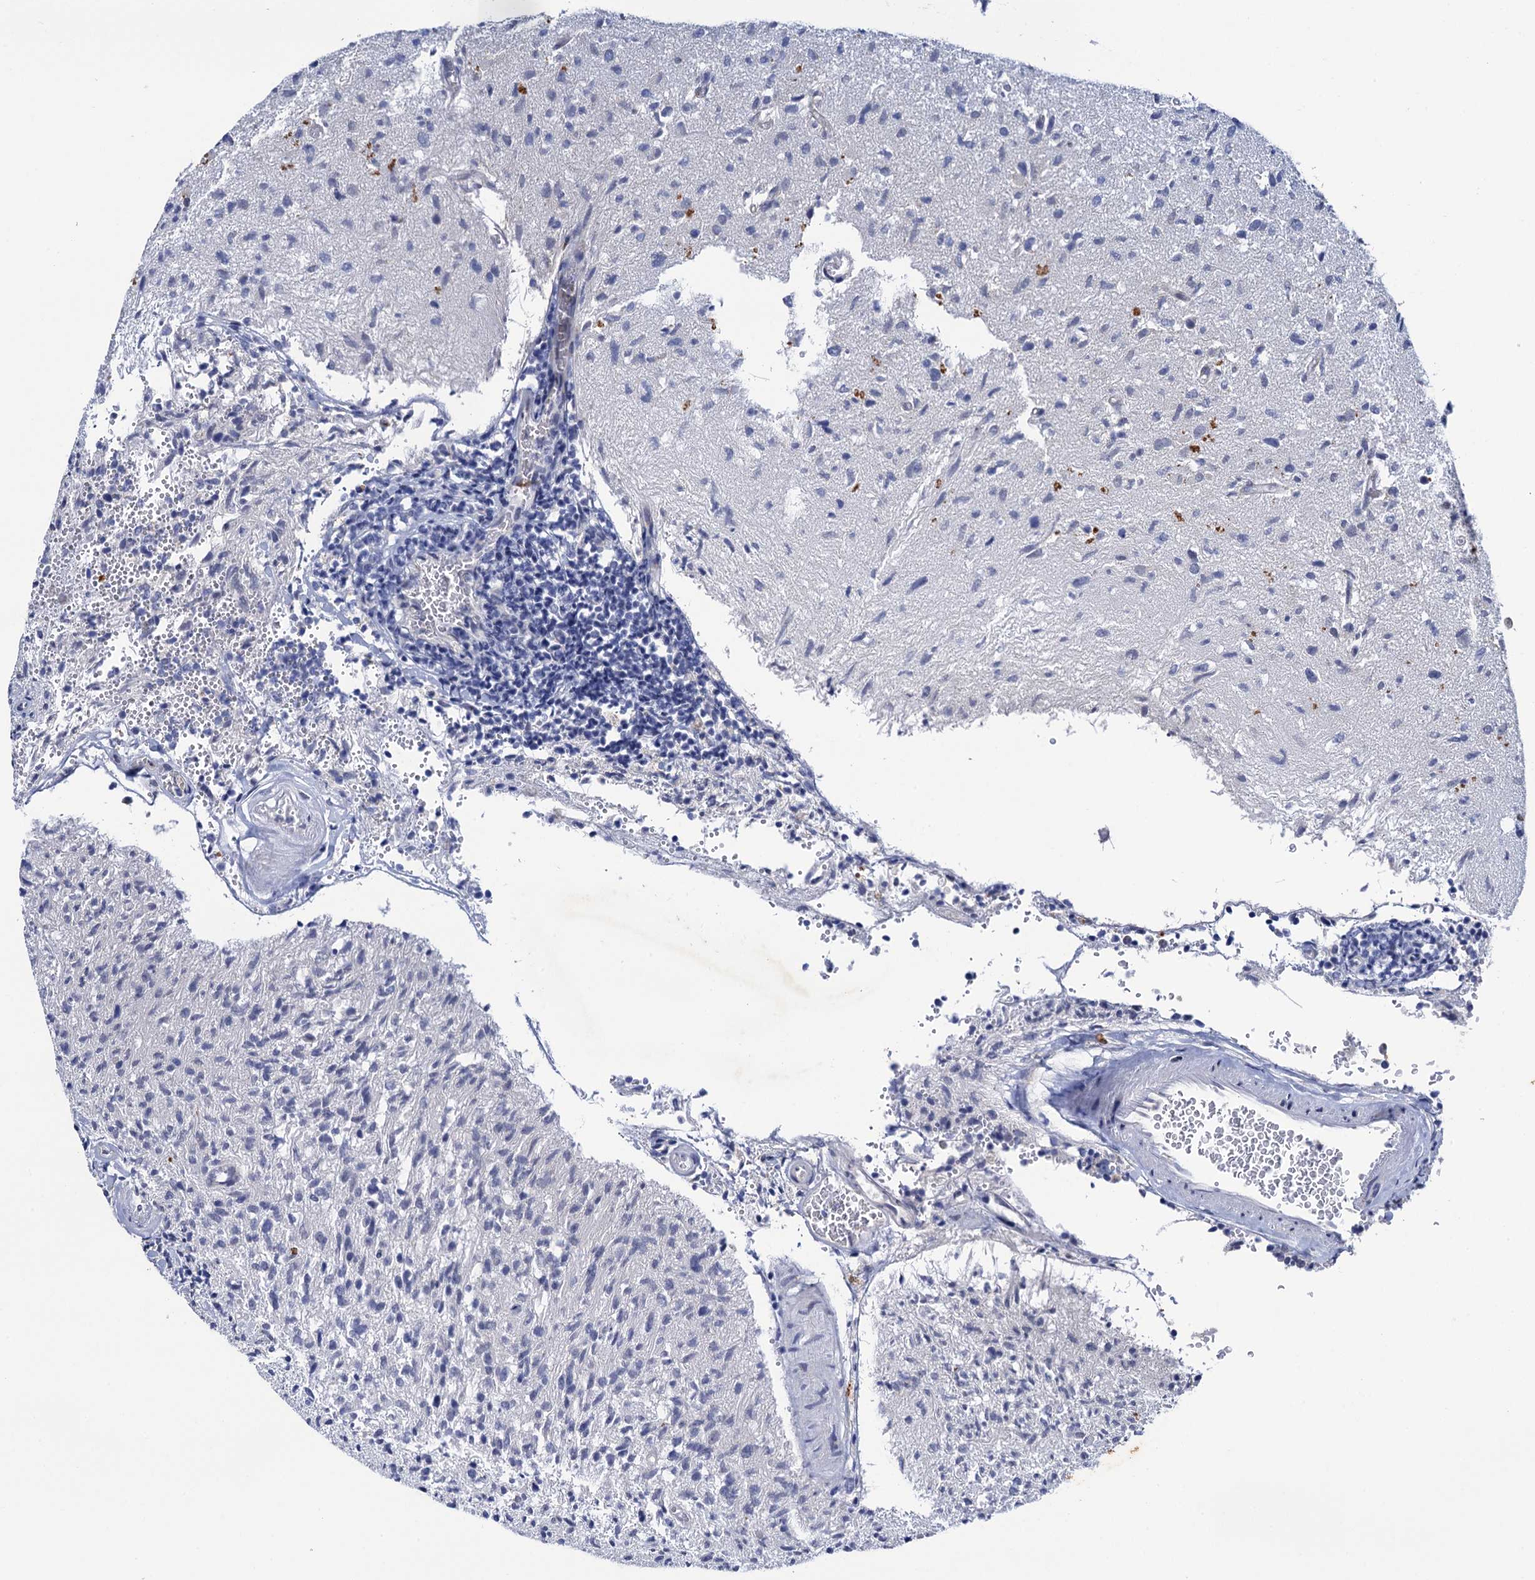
{"staining": {"intensity": "negative", "quantity": "none", "location": "none"}, "tissue": "glioma", "cell_type": "Tumor cells", "image_type": "cancer", "snomed": [{"axis": "morphology", "description": "Glioma, malignant, High grade"}, {"axis": "topography", "description": "Brain"}], "caption": "Glioma was stained to show a protein in brown. There is no significant positivity in tumor cells. (DAB IHC with hematoxylin counter stain).", "gene": "THAP2", "patient": {"sex": "female", "age": 57}}